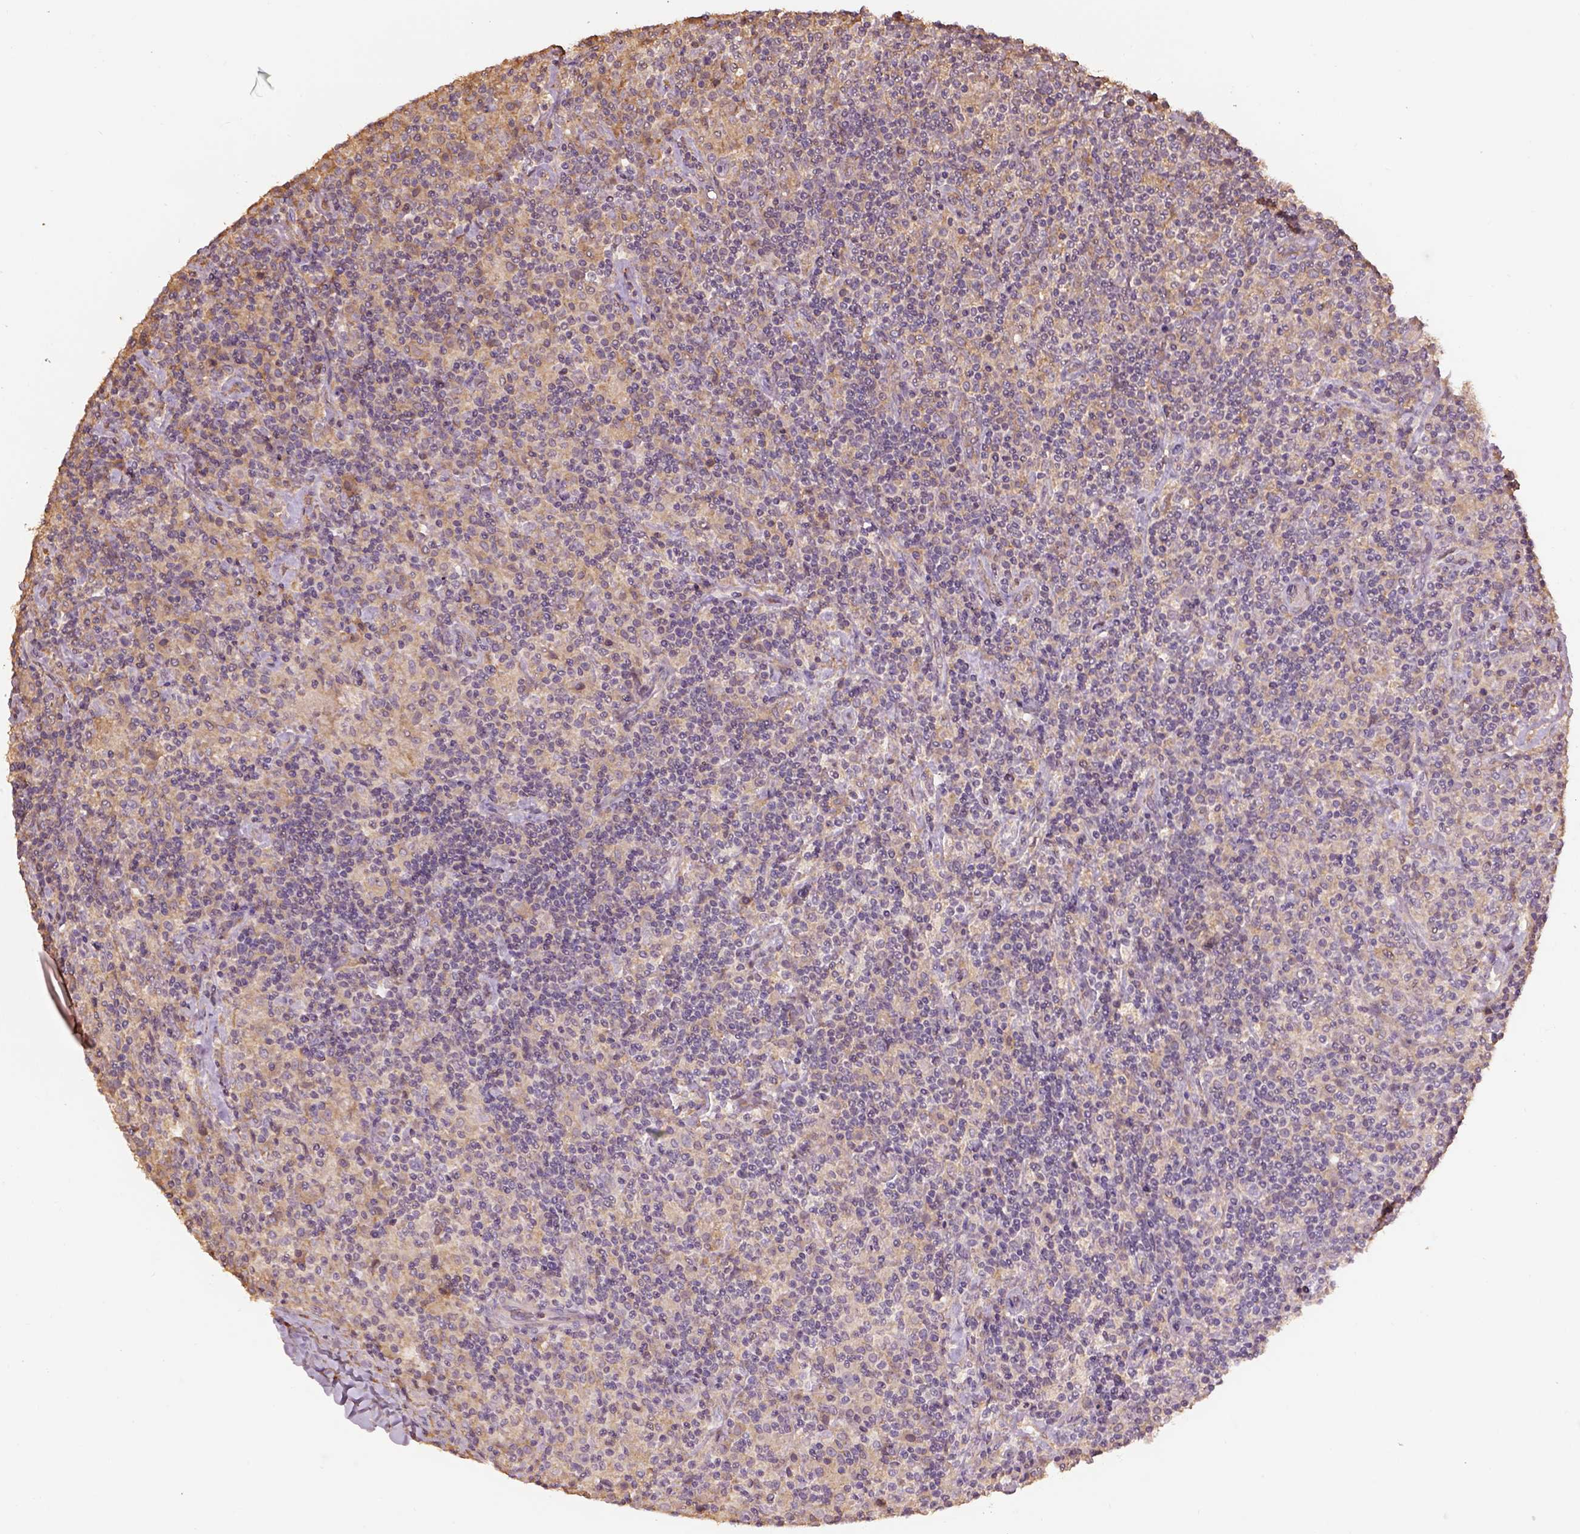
{"staining": {"intensity": "weak", "quantity": ">75%", "location": "cytoplasmic/membranous"}, "tissue": "lymphoma", "cell_type": "Tumor cells", "image_type": "cancer", "snomed": [{"axis": "morphology", "description": "Hodgkin's disease, NOS"}, {"axis": "topography", "description": "Lymph node"}], "caption": "Hodgkin's disease stained for a protein displays weak cytoplasmic/membranous positivity in tumor cells.", "gene": "AP1B1", "patient": {"sex": "male", "age": 70}}